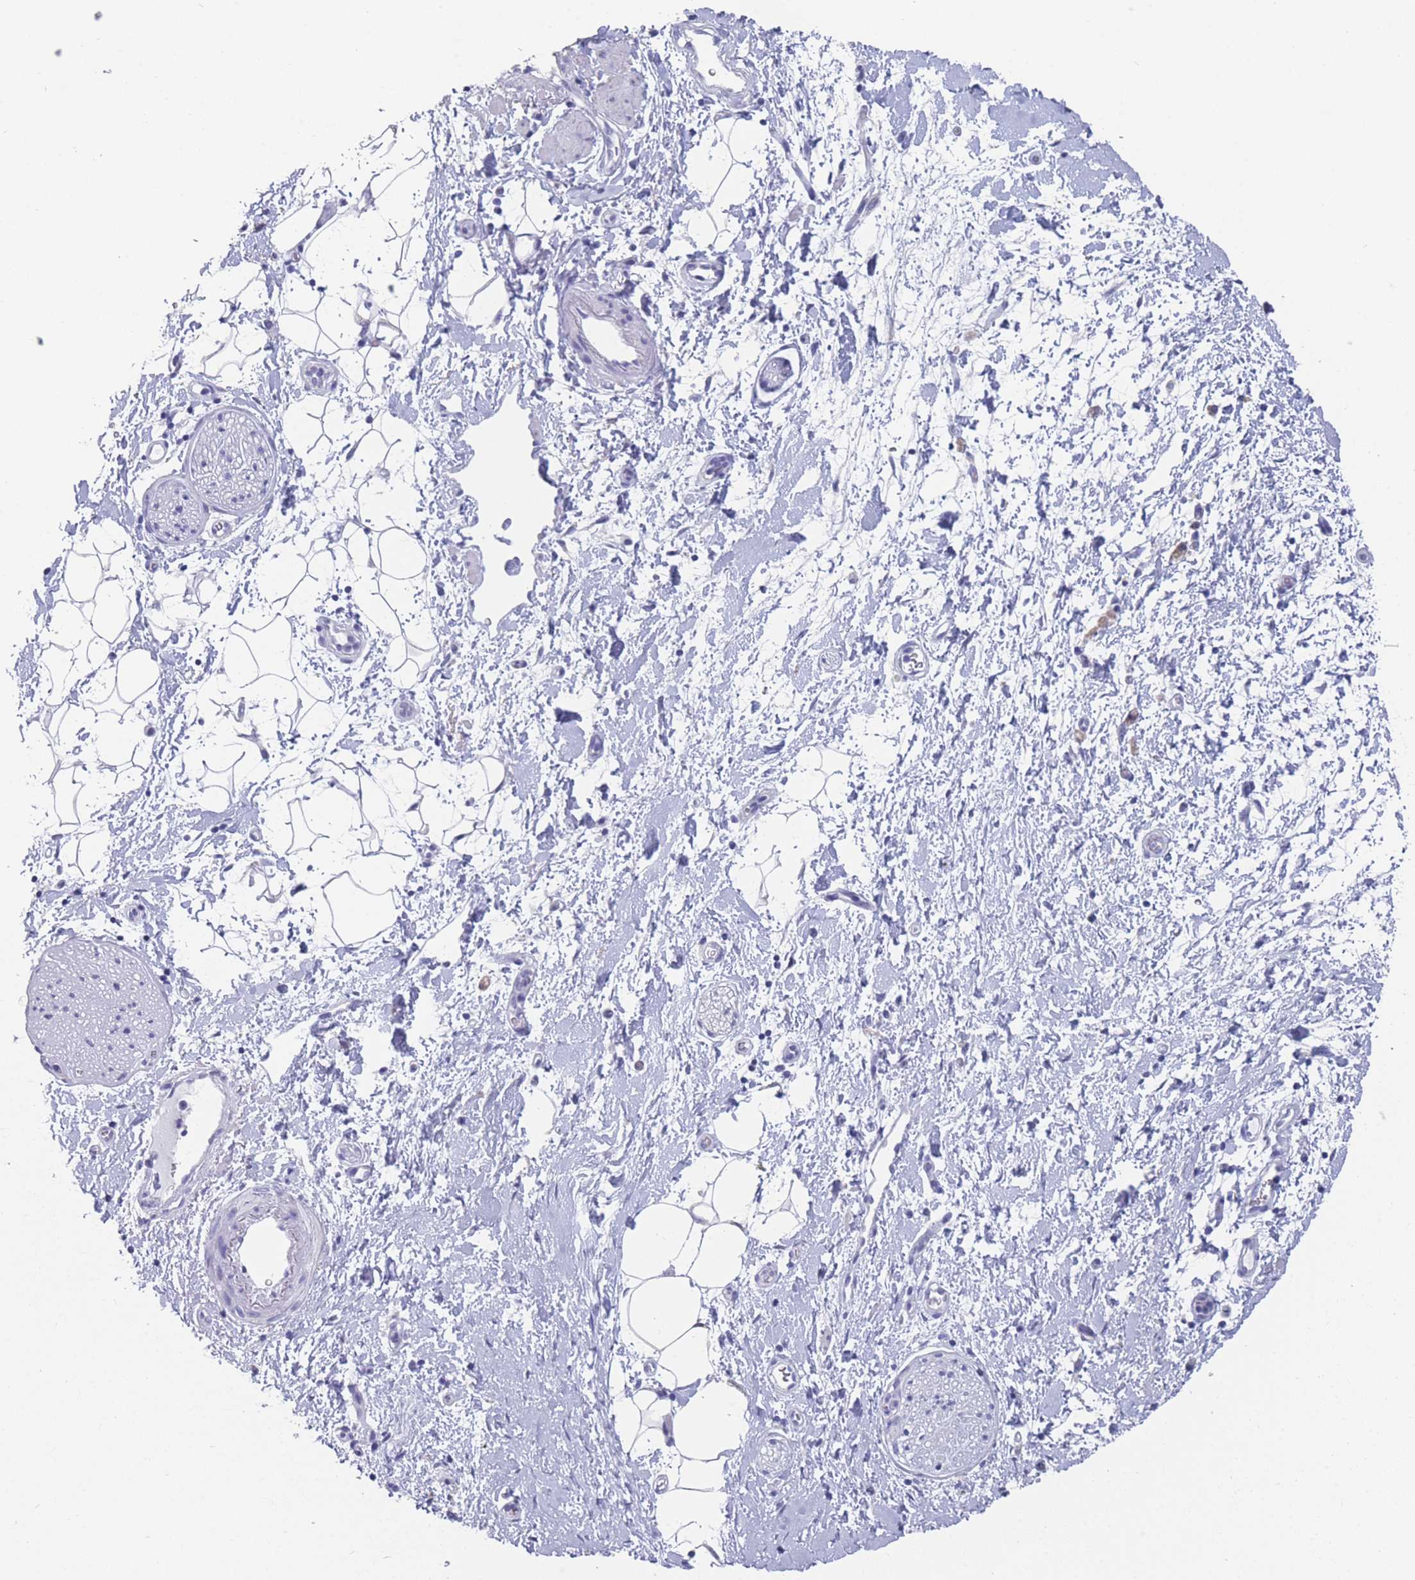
{"staining": {"intensity": "negative", "quantity": "none", "location": "none"}, "tissue": "adipose tissue", "cell_type": "Adipocytes", "image_type": "normal", "snomed": [{"axis": "morphology", "description": "Normal tissue, NOS"}, {"axis": "morphology", "description": "Adenocarcinoma, NOS"}, {"axis": "topography", "description": "Pancreas"}, {"axis": "topography", "description": "Peripheral nerve tissue"}], "caption": "Immunohistochemical staining of normal adipose tissue reveals no significant expression in adipocytes.", "gene": "CYP51A1", "patient": {"sex": "female", "age": 77}}